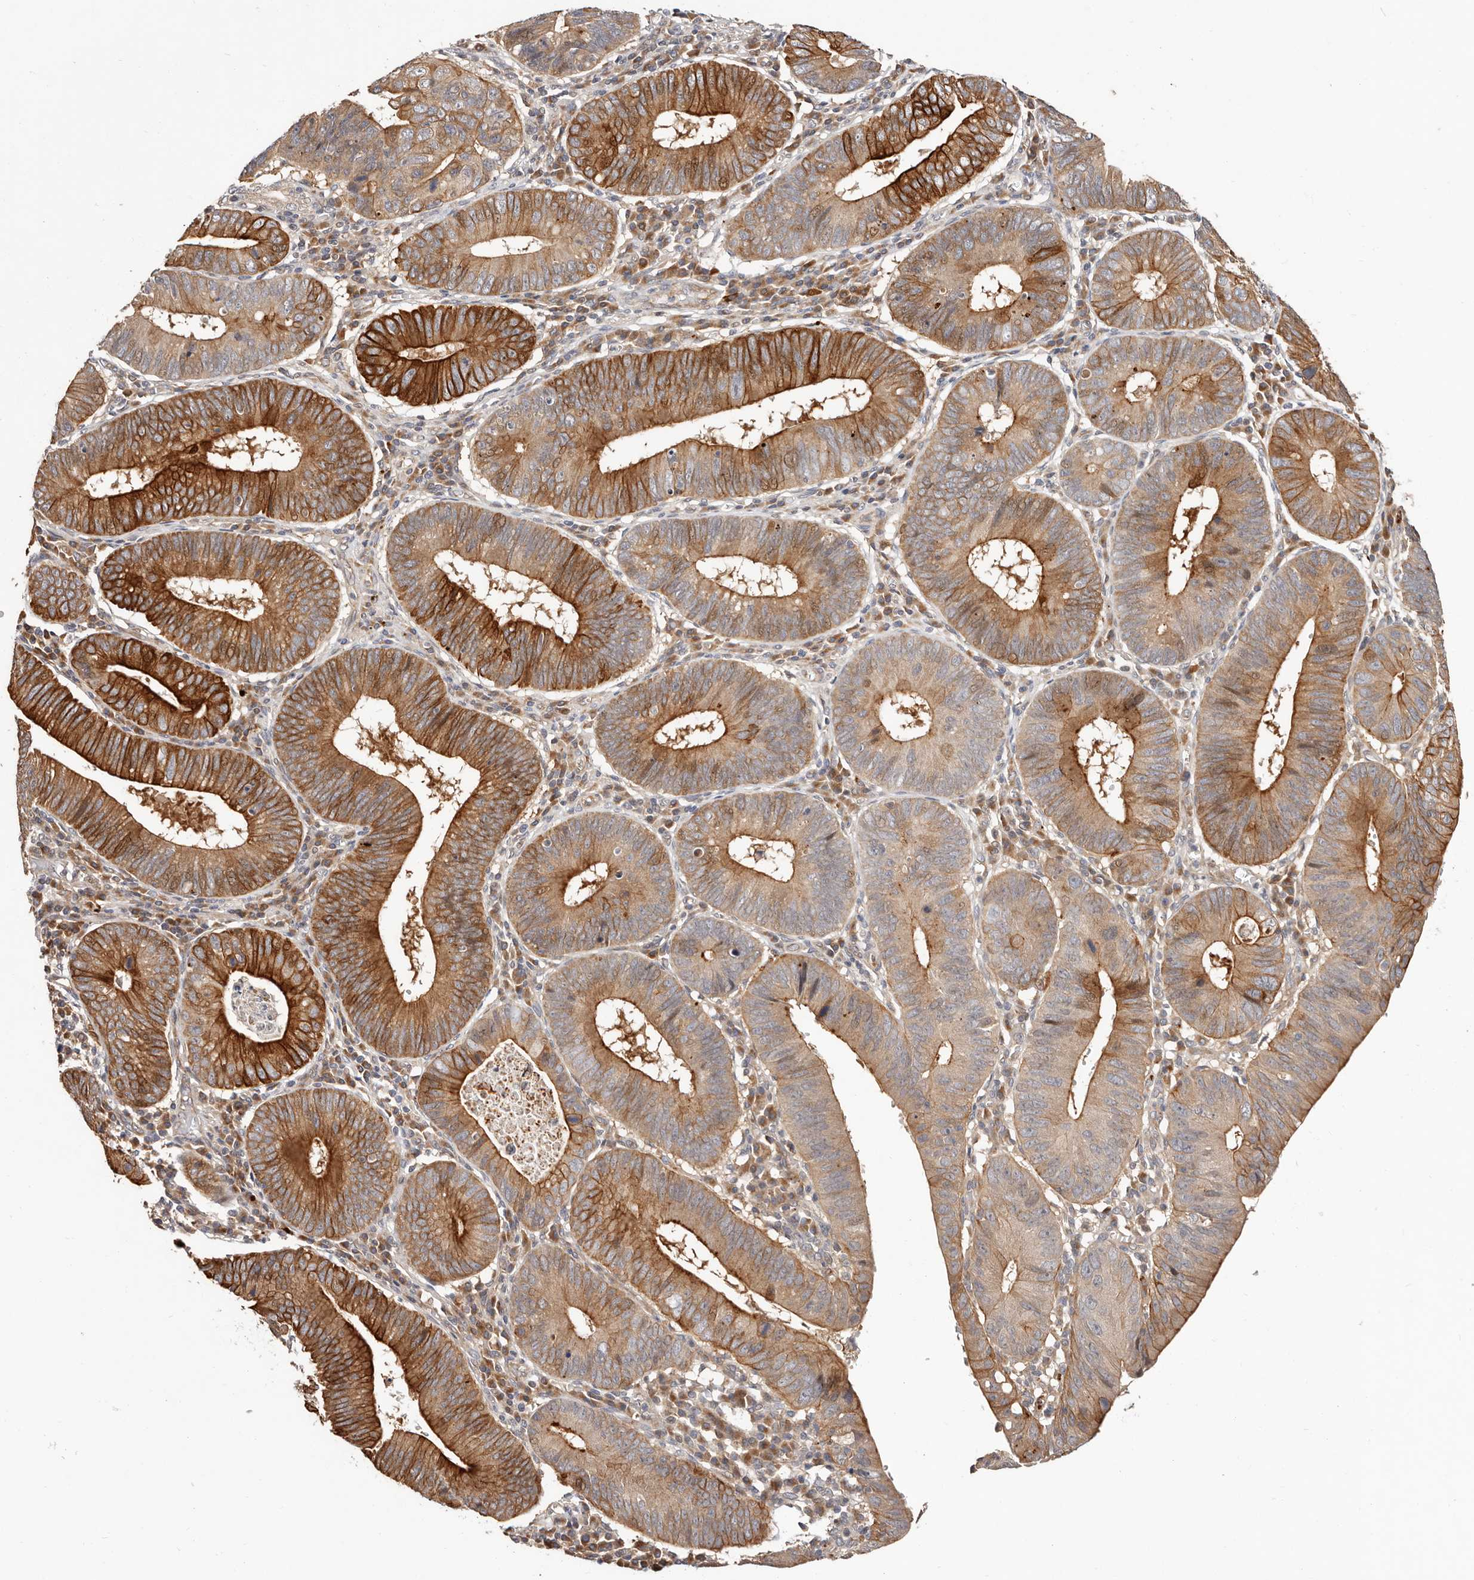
{"staining": {"intensity": "strong", "quantity": "25%-75%", "location": "cytoplasmic/membranous"}, "tissue": "stomach cancer", "cell_type": "Tumor cells", "image_type": "cancer", "snomed": [{"axis": "morphology", "description": "Adenocarcinoma, NOS"}, {"axis": "topography", "description": "Stomach"}], "caption": "Immunohistochemical staining of adenocarcinoma (stomach) exhibits high levels of strong cytoplasmic/membranous positivity in about 25%-75% of tumor cells.", "gene": "USP33", "patient": {"sex": "male", "age": 59}}